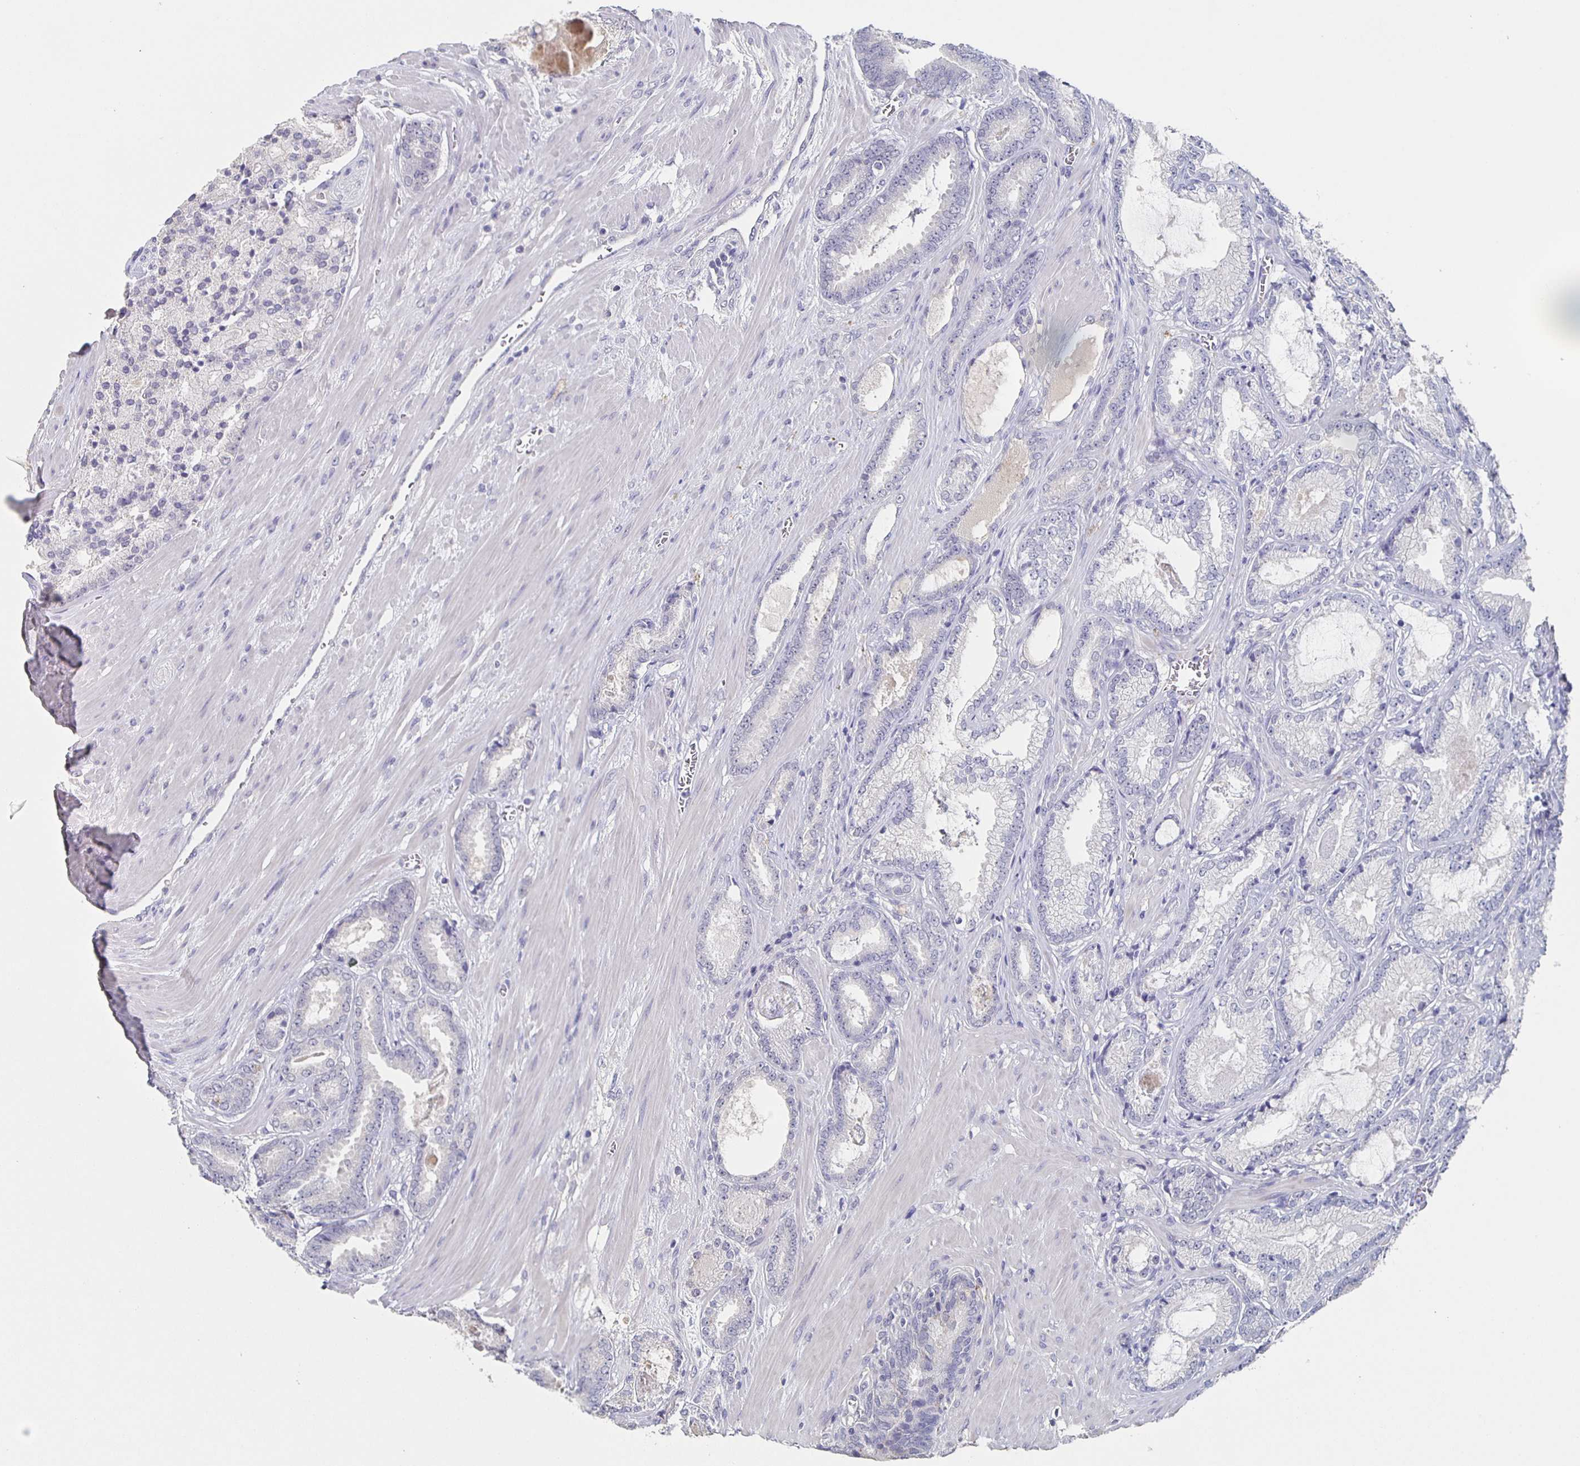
{"staining": {"intensity": "negative", "quantity": "none", "location": "none"}, "tissue": "prostate cancer", "cell_type": "Tumor cells", "image_type": "cancer", "snomed": [{"axis": "morphology", "description": "Adenocarcinoma, High grade"}, {"axis": "topography", "description": "Prostate"}], "caption": "Prostate high-grade adenocarcinoma stained for a protein using immunohistochemistry (IHC) demonstrates no staining tumor cells.", "gene": "CACNA2D2", "patient": {"sex": "male", "age": 64}}